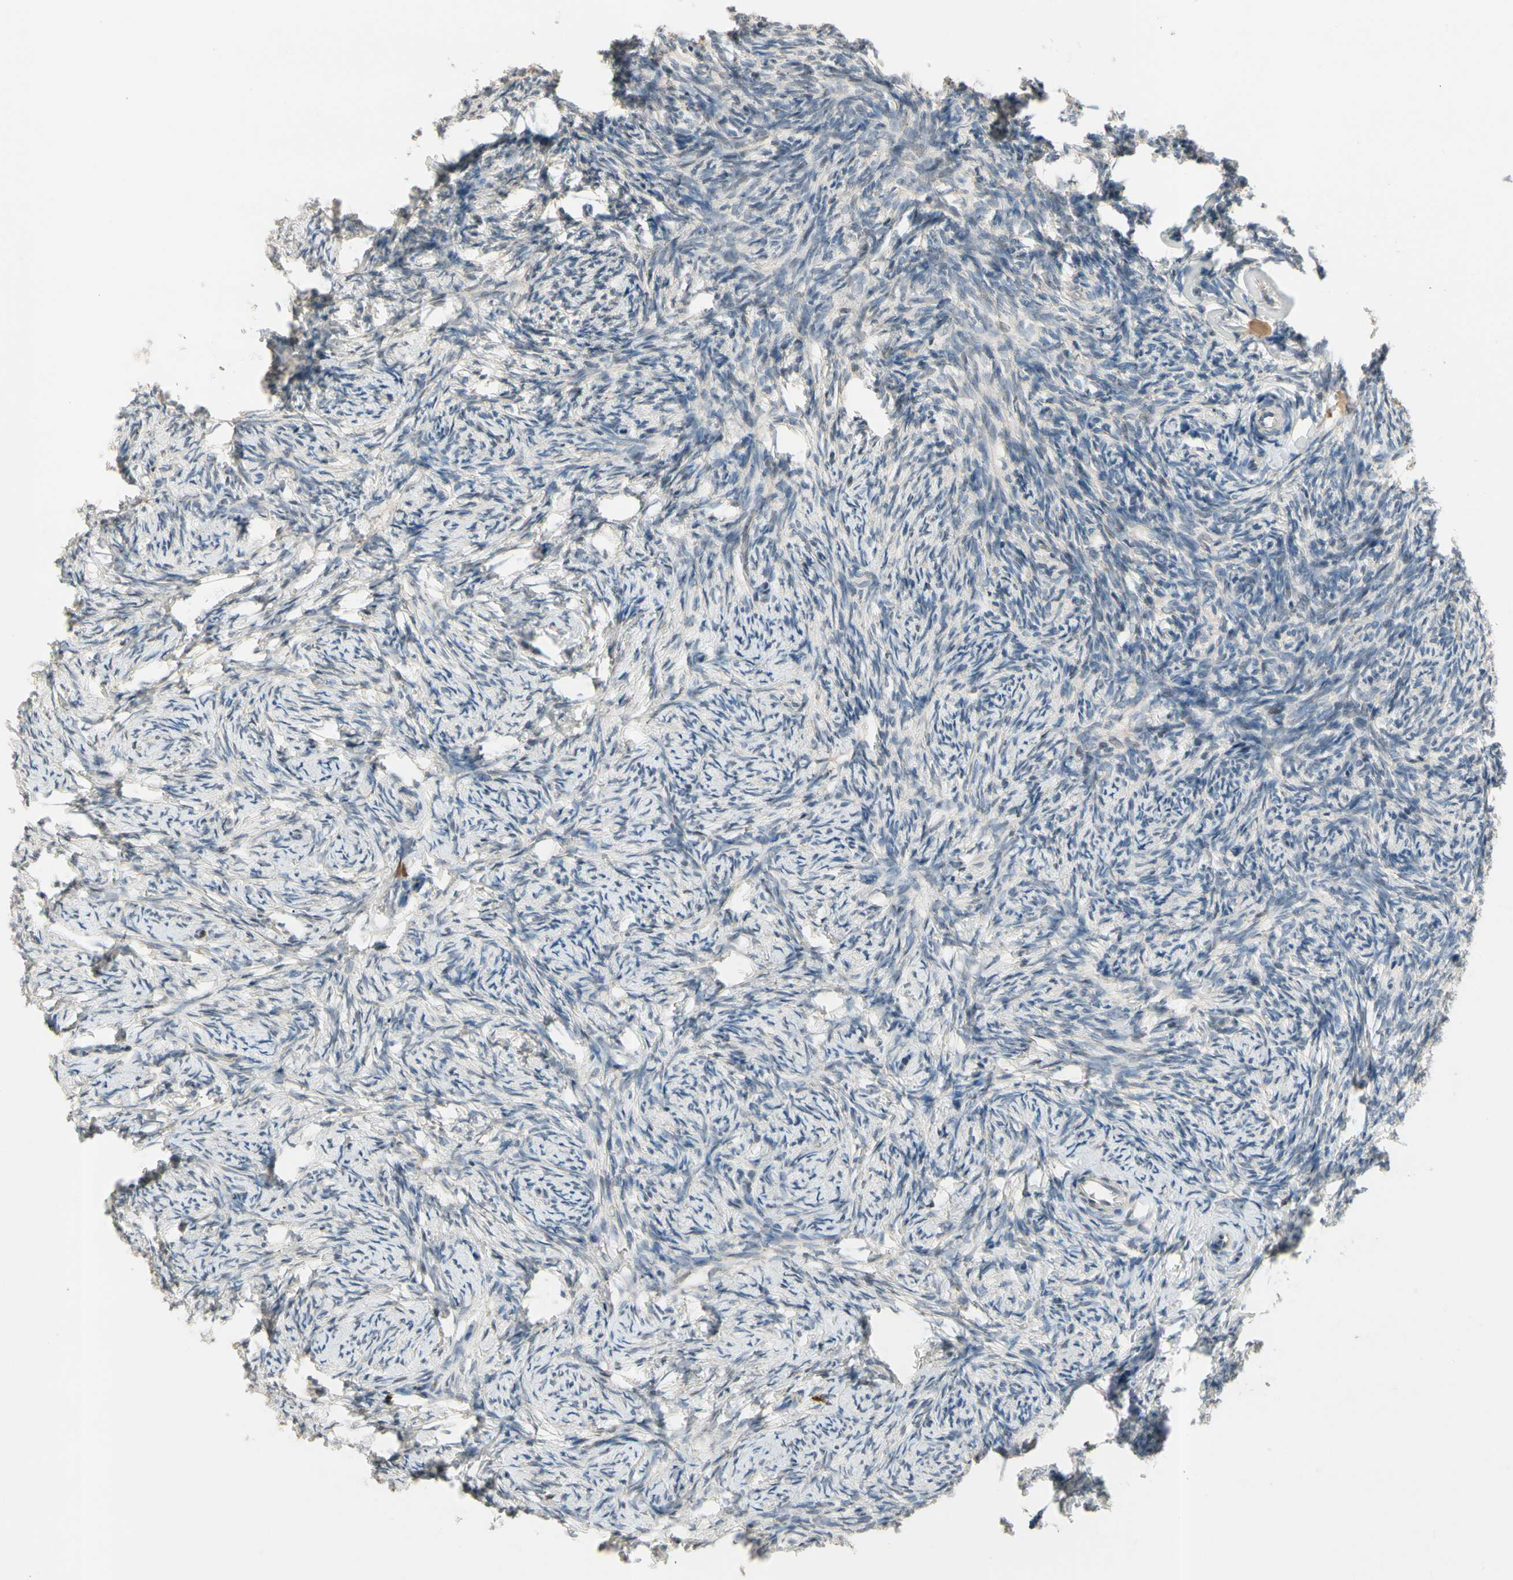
{"staining": {"intensity": "negative", "quantity": "none", "location": "none"}, "tissue": "ovary", "cell_type": "Ovarian stroma cells", "image_type": "normal", "snomed": [{"axis": "morphology", "description": "Normal tissue, NOS"}, {"axis": "topography", "description": "Ovary"}], "caption": "Protein analysis of unremarkable ovary reveals no significant expression in ovarian stroma cells. The staining is performed using DAB (3,3'-diaminobenzidine) brown chromogen with nuclei counter-stained in using hematoxylin.", "gene": "ZKSCAN3", "patient": {"sex": "female", "age": 60}}